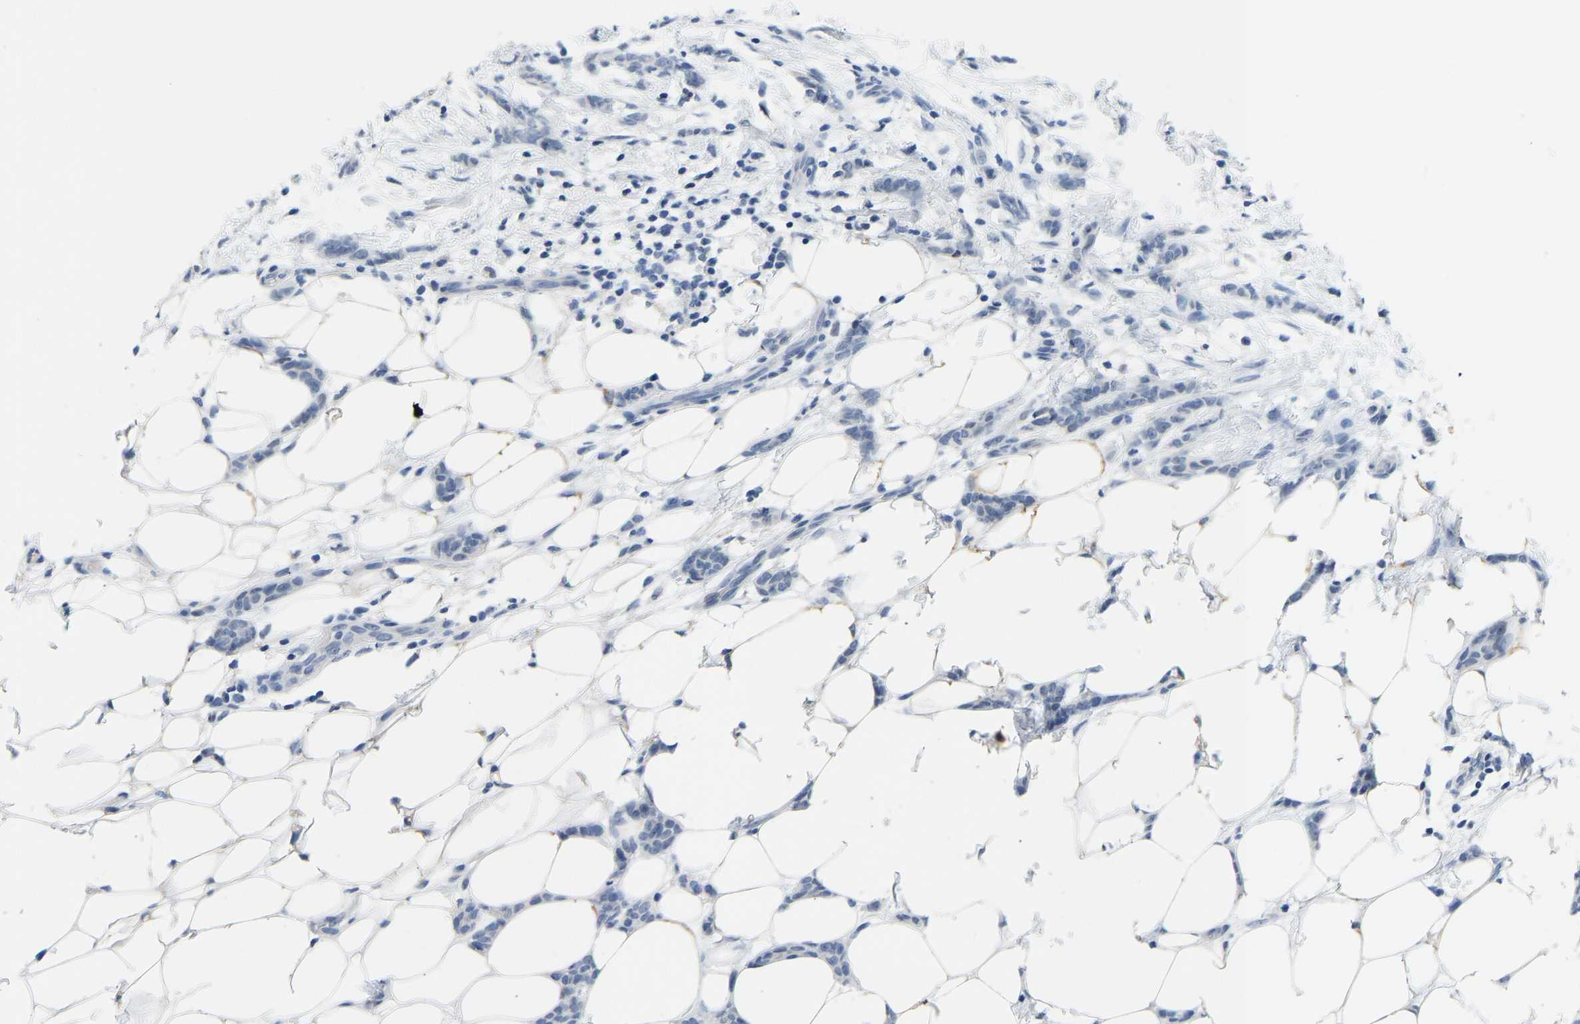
{"staining": {"intensity": "negative", "quantity": "none", "location": "none"}, "tissue": "breast cancer", "cell_type": "Tumor cells", "image_type": "cancer", "snomed": [{"axis": "morphology", "description": "Lobular carcinoma"}, {"axis": "topography", "description": "Skin"}, {"axis": "topography", "description": "Breast"}], "caption": "Immunohistochemistry (IHC) of human breast cancer (lobular carcinoma) displays no positivity in tumor cells. (IHC, brightfield microscopy, high magnification).", "gene": "TXNDC2", "patient": {"sex": "female", "age": 46}}